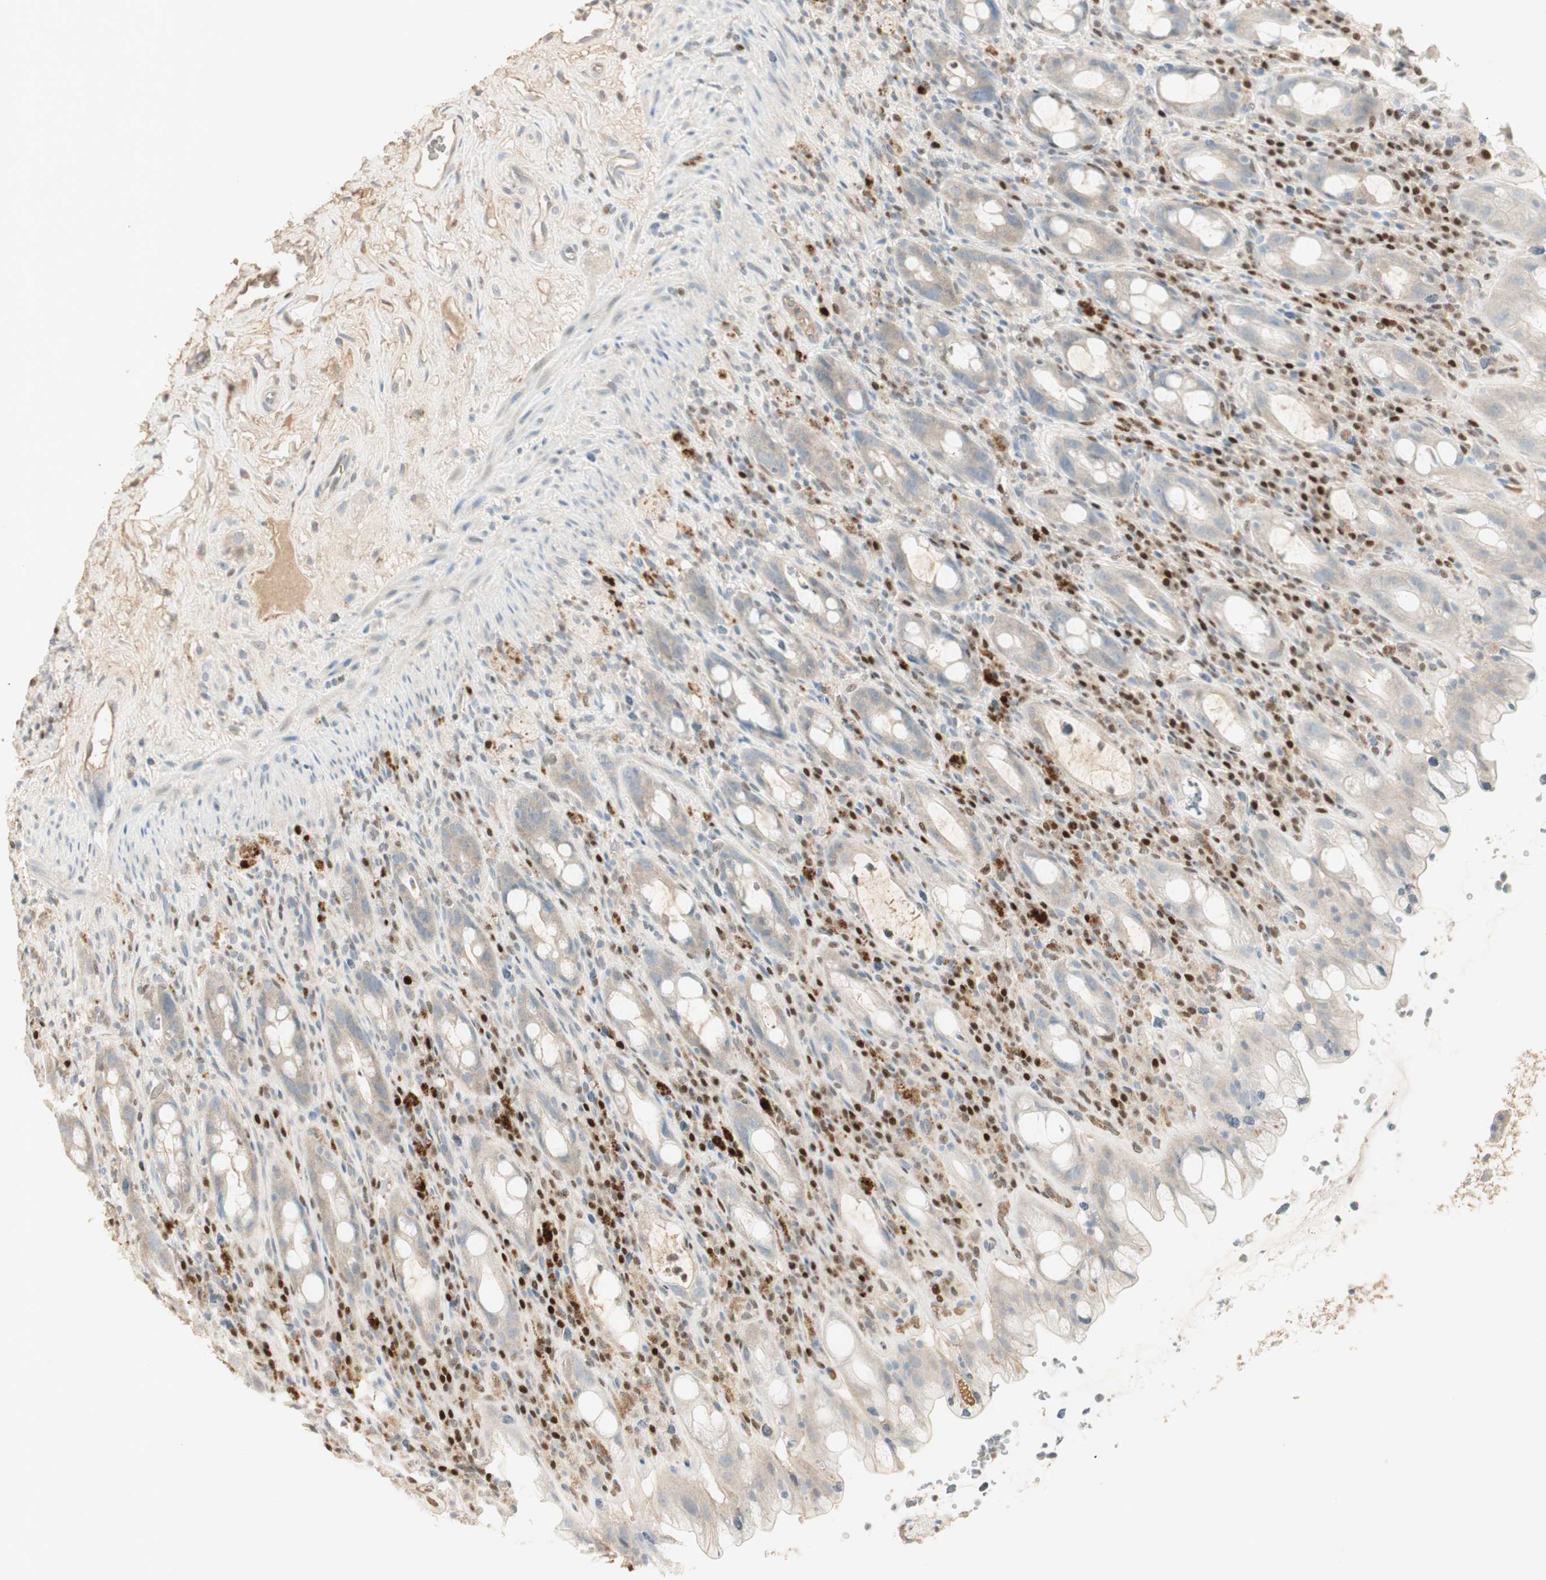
{"staining": {"intensity": "weak", "quantity": "<25%", "location": "cytoplasmic/membranous"}, "tissue": "rectum", "cell_type": "Glandular cells", "image_type": "normal", "snomed": [{"axis": "morphology", "description": "Normal tissue, NOS"}, {"axis": "topography", "description": "Rectum"}], "caption": "This is an immunohistochemistry (IHC) micrograph of benign rectum. There is no expression in glandular cells.", "gene": "RUNX2", "patient": {"sex": "male", "age": 44}}